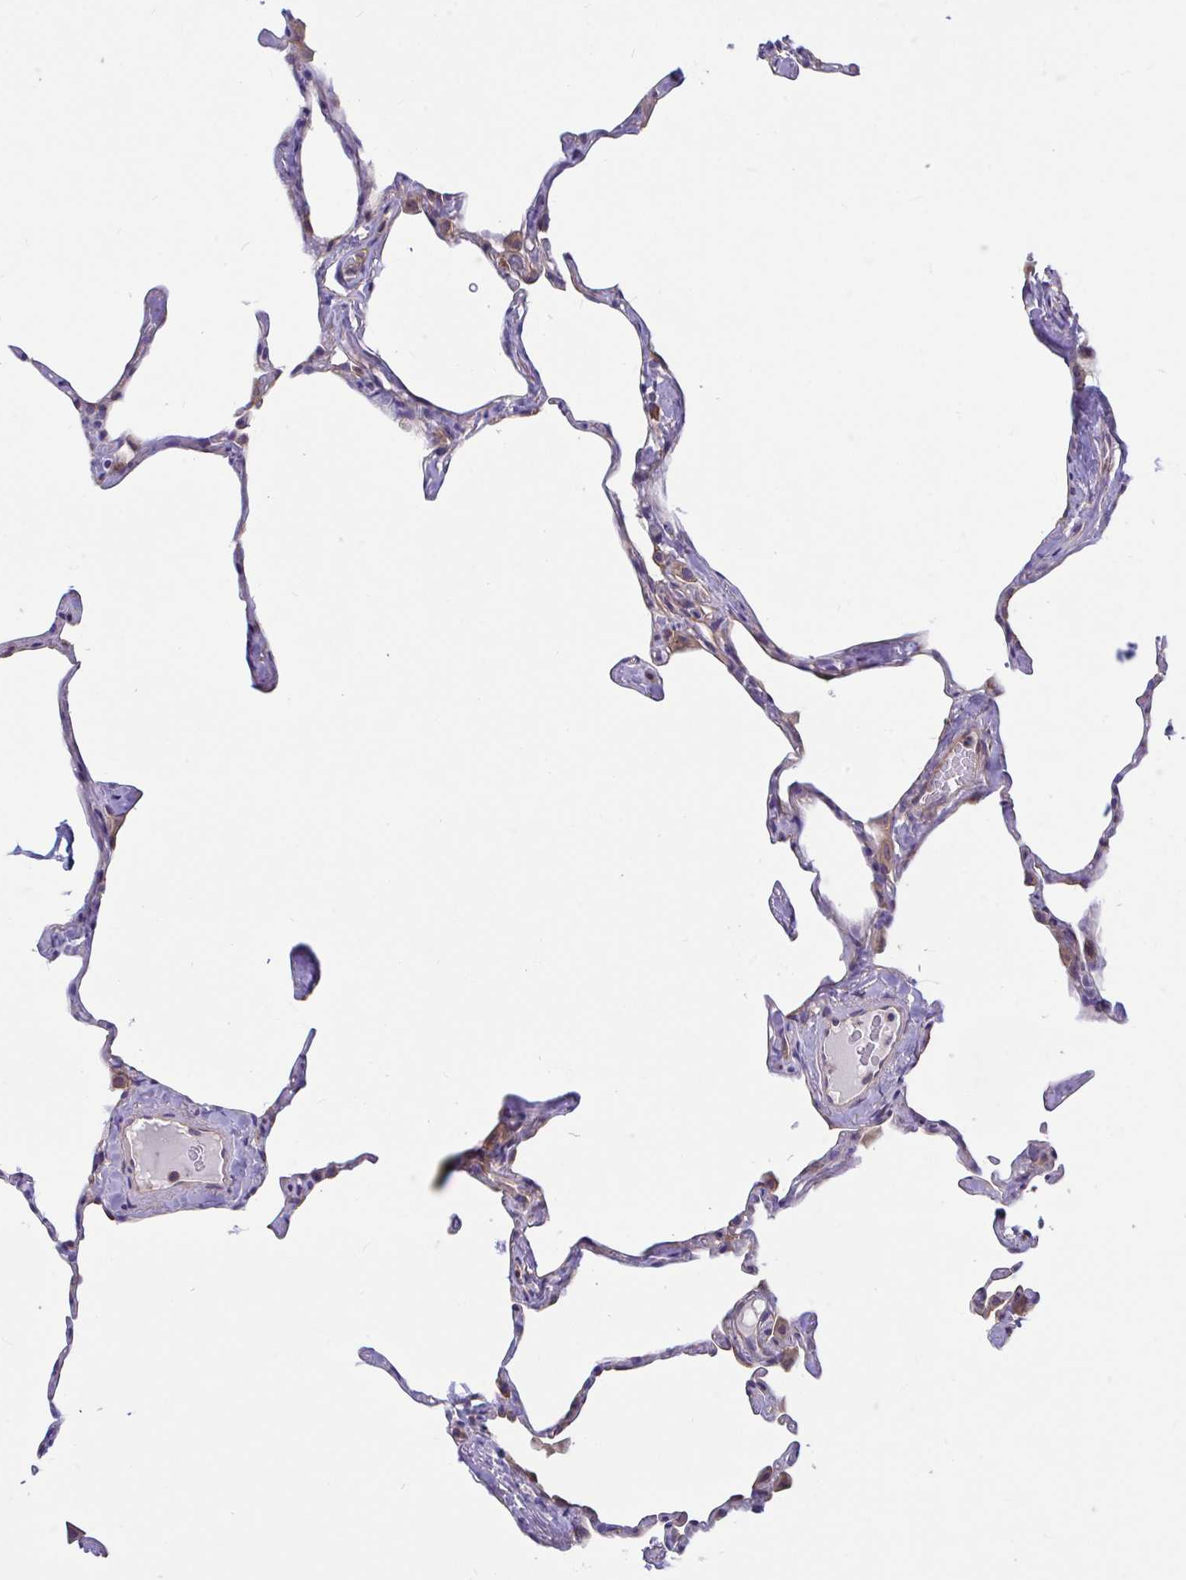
{"staining": {"intensity": "weak", "quantity": "<25%", "location": "cytoplasmic/membranous"}, "tissue": "lung", "cell_type": "Alveolar cells", "image_type": "normal", "snomed": [{"axis": "morphology", "description": "Normal tissue, NOS"}, {"axis": "topography", "description": "Lung"}], "caption": "IHC micrograph of benign lung: human lung stained with DAB shows no significant protein staining in alveolar cells. Brightfield microscopy of immunohistochemistry (IHC) stained with DAB (3,3'-diaminobenzidine) (brown) and hematoxylin (blue), captured at high magnification.", "gene": "WBP1", "patient": {"sex": "male", "age": 65}}